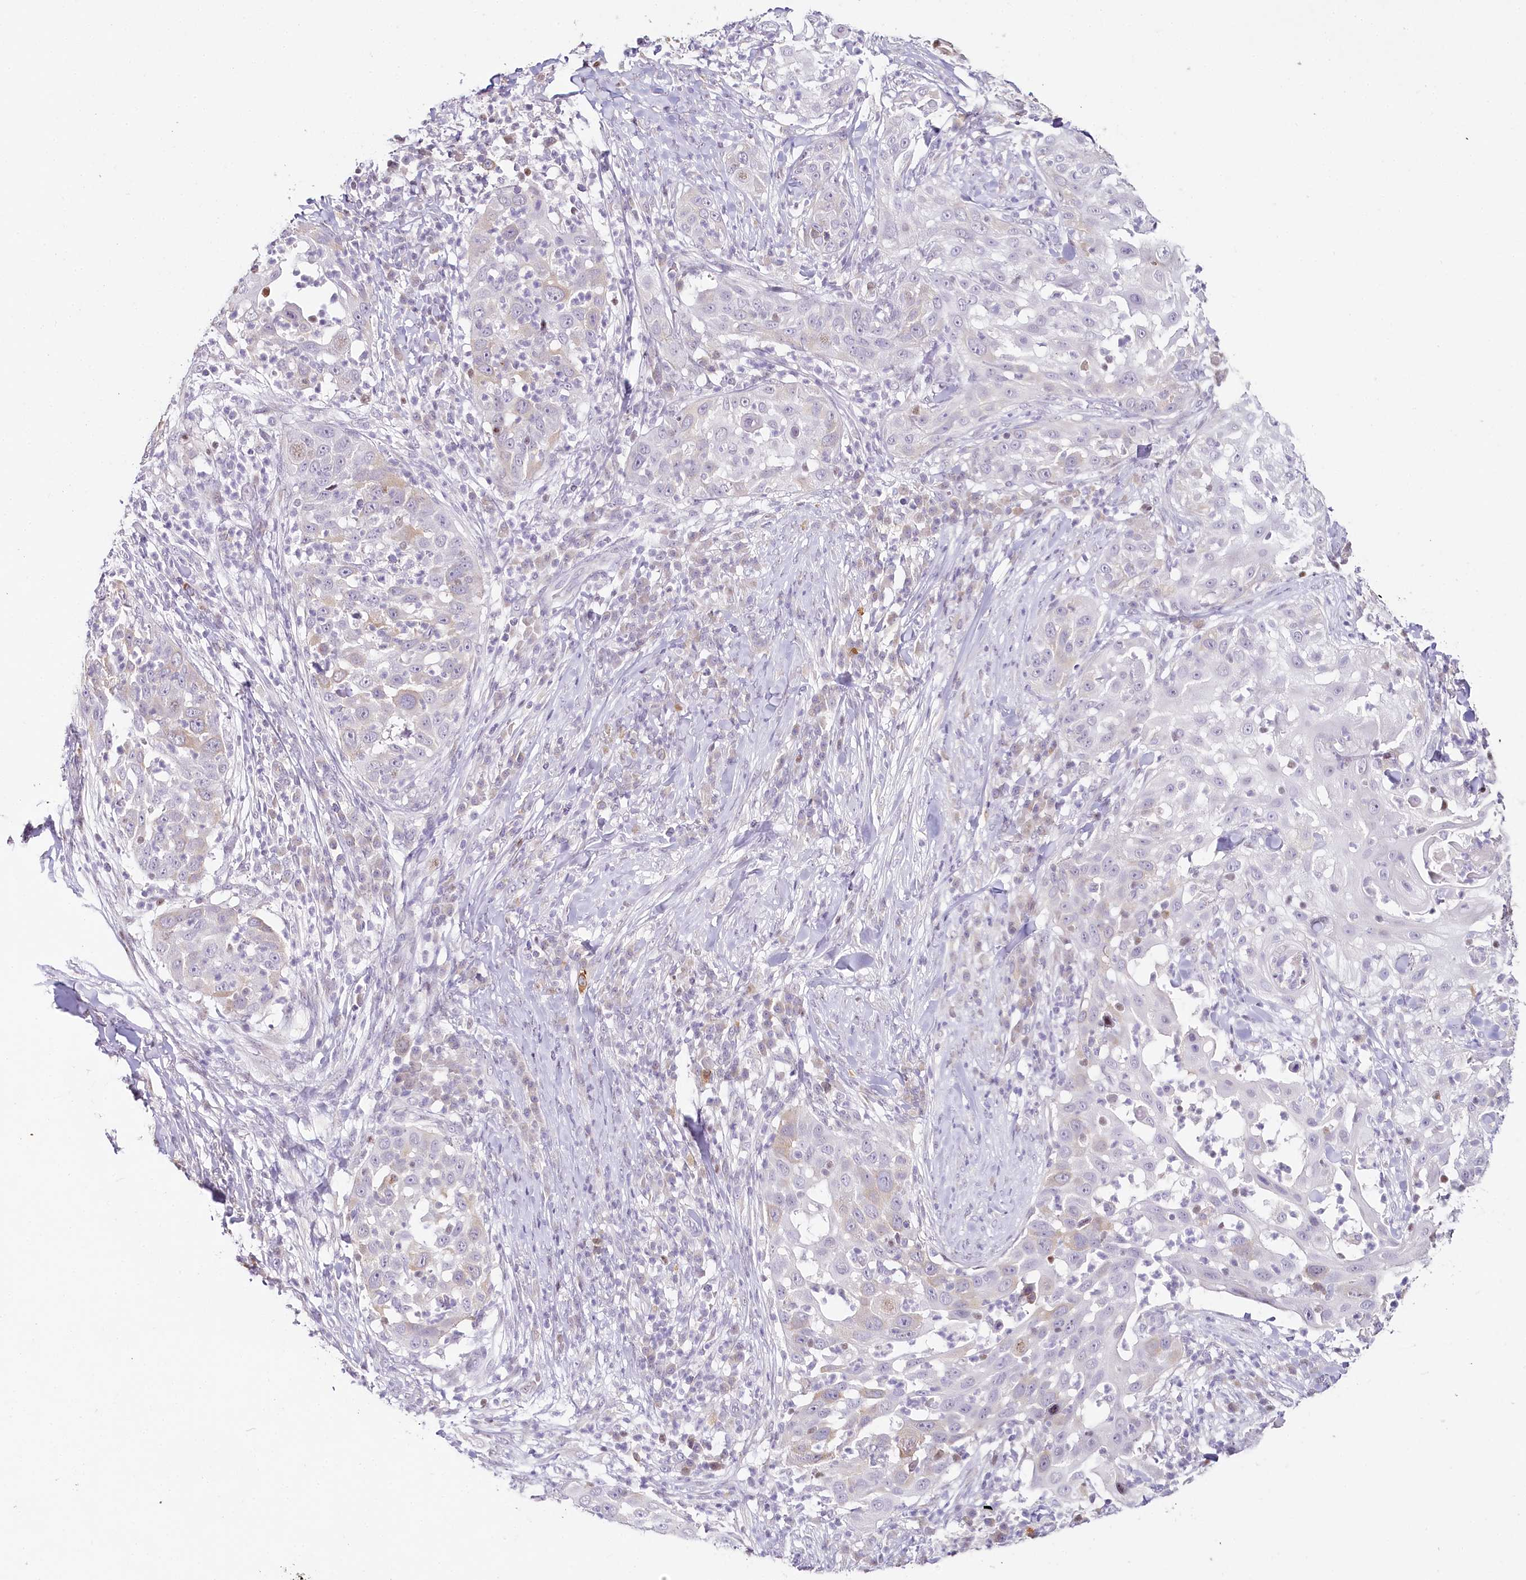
{"staining": {"intensity": "negative", "quantity": "none", "location": "none"}, "tissue": "skin cancer", "cell_type": "Tumor cells", "image_type": "cancer", "snomed": [{"axis": "morphology", "description": "Squamous cell carcinoma, NOS"}, {"axis": "topography", "description": "Skin"}], "caption": "An image of skin squamous cell carcinoma stained for a protein exhibits no brown staining in tumor cells.", "gene": "HPD", "patient": {"sex": "female", "age": 44}}